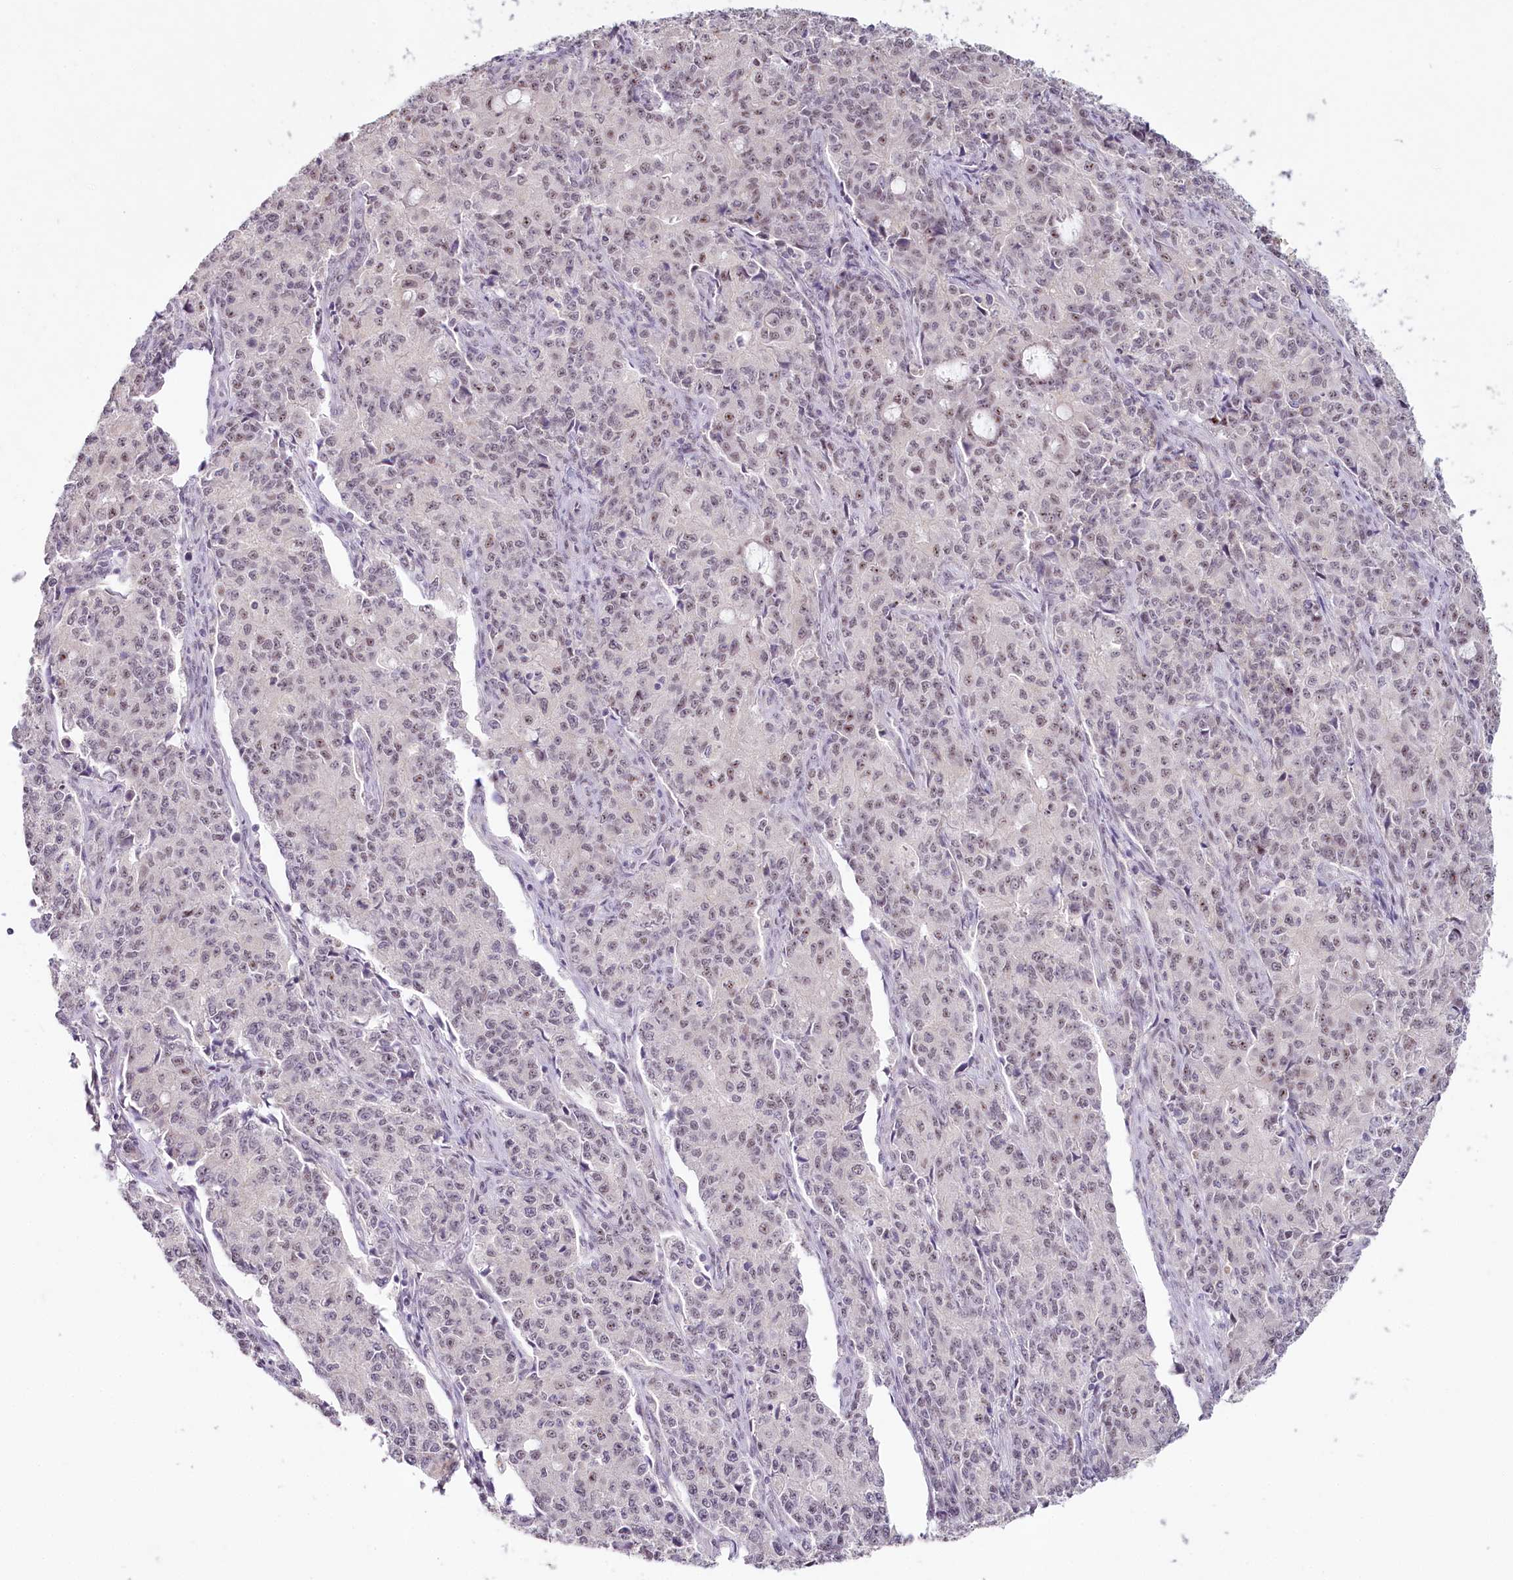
{"staining": {"intensity": "weak", "quantity": "25%-75%", "location": "nuclear"}, "tissue": "endometrial cancer", "cell_type": "Tumor cells", "image_type": "cancer", "snomed": [{"axis": "morphology", "description": "Adenocarcinoma, NOS"}, {"axis": "topography", "description": "Endometrium"}], "caption": "Weak nuclear protein staining is seen in approximately 25%-75% of tumor cells in endometrial cancer. The staining was performed using DAB, with brown indicating positive protein expression. Nuclei are stained blue with hematoxylin.", "gene": "HPD", "patient": {"sex": "female", "age": 50}}